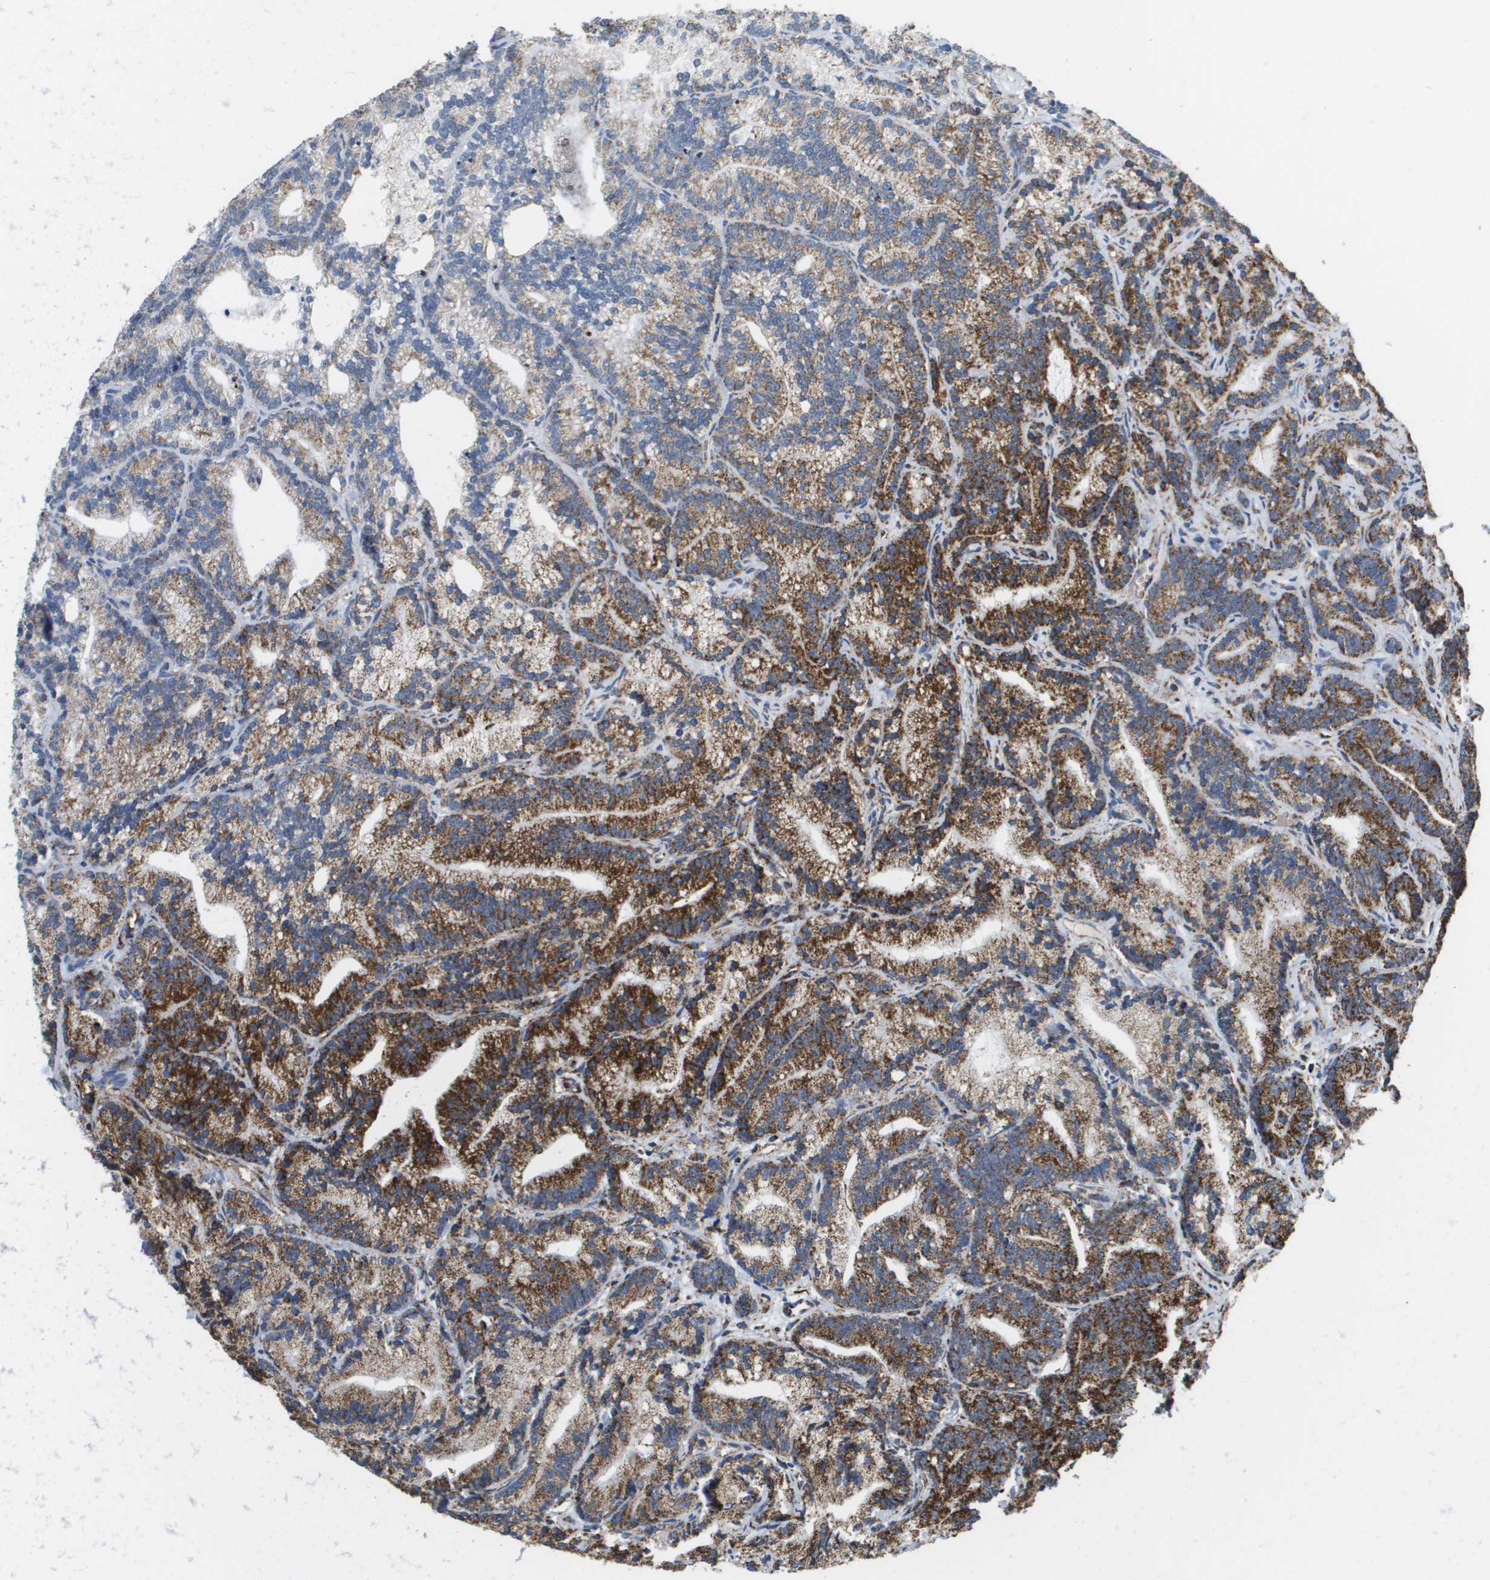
{"staining": {"intensity": "strong", "quantity": ">75%", "location": "cytoplasmic/membranous"}, "tissue": "prostate cancer", "cell_type": "Tumor cells", "image_type": "cancer", "snomed": [{"axis": "morphology", "description": "Adenocarcinoma, Low grade"}, {"axis": "topography", "description": "Prostate"}], "caption": "Brown immunohistochemical staining in prostate cancer (adenocarcinoma (low-grade)) displays strong cytoplasmic/membranous staining in approximately >75% of tumor cells. (brown staining indicates protein expression, while blue staining denotes nuclei).", "gene": "ATP5F1B", "patient": {"sex": "male", "age": 89}}